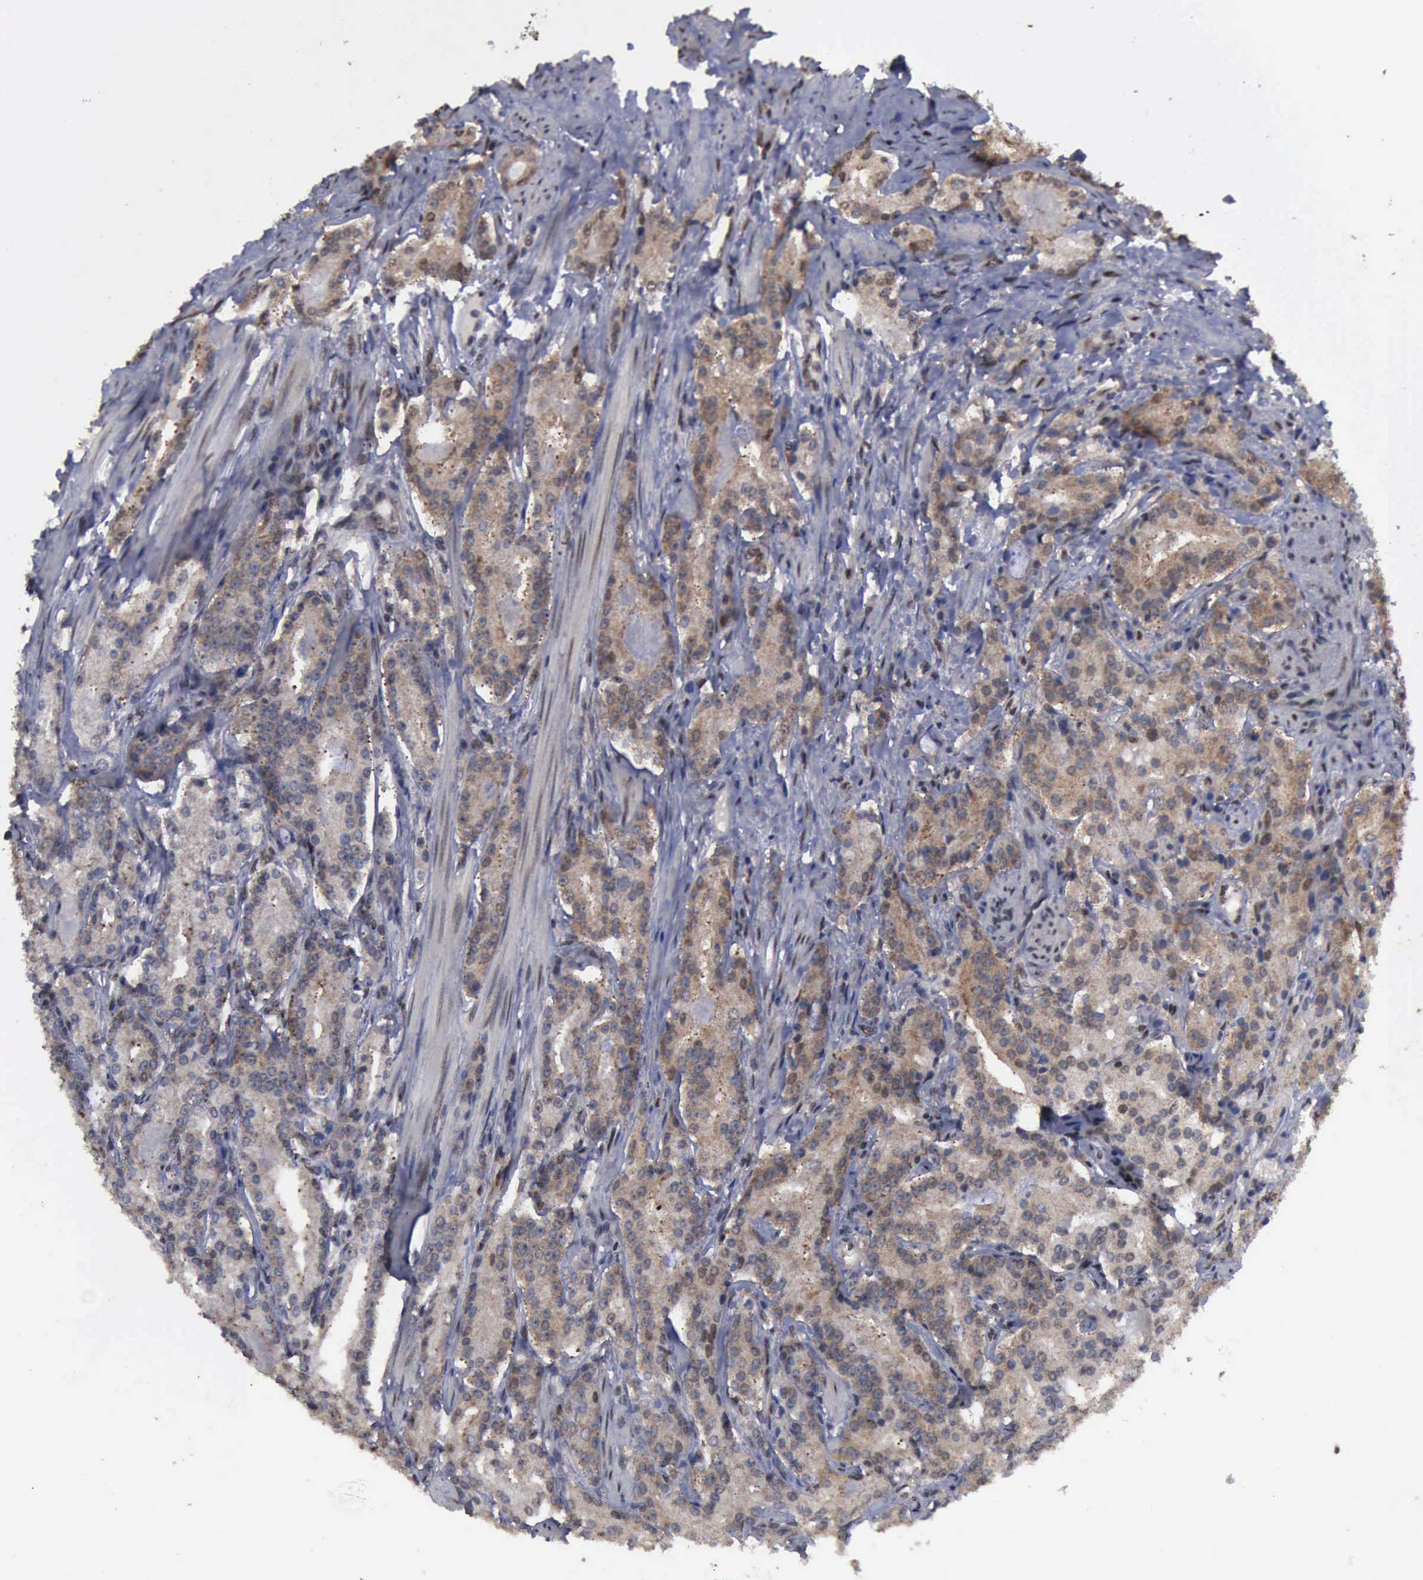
{"staining": {"intensity": "weak", "quantity": ">75%", "location": "cytoplasmic/membranous,nuclear"}, "tissue": "prostate cancer", "cell_type": "Tumor cells", "image_type": "cancer", "snomed": [{"axis": "morphology", "description": "Adenocarcinoma, Medium grade"}, {"axis": "topography", "description": "Prostate"}], "caption": "Weak cytoplasmic/membranous and nuclear protein positivity is present in about >75% of tumor cells in adenocarcinoma (medium-grade) (prostate).", "gene": "RTCB", "patient": {"sex": "male", "age": 72}}